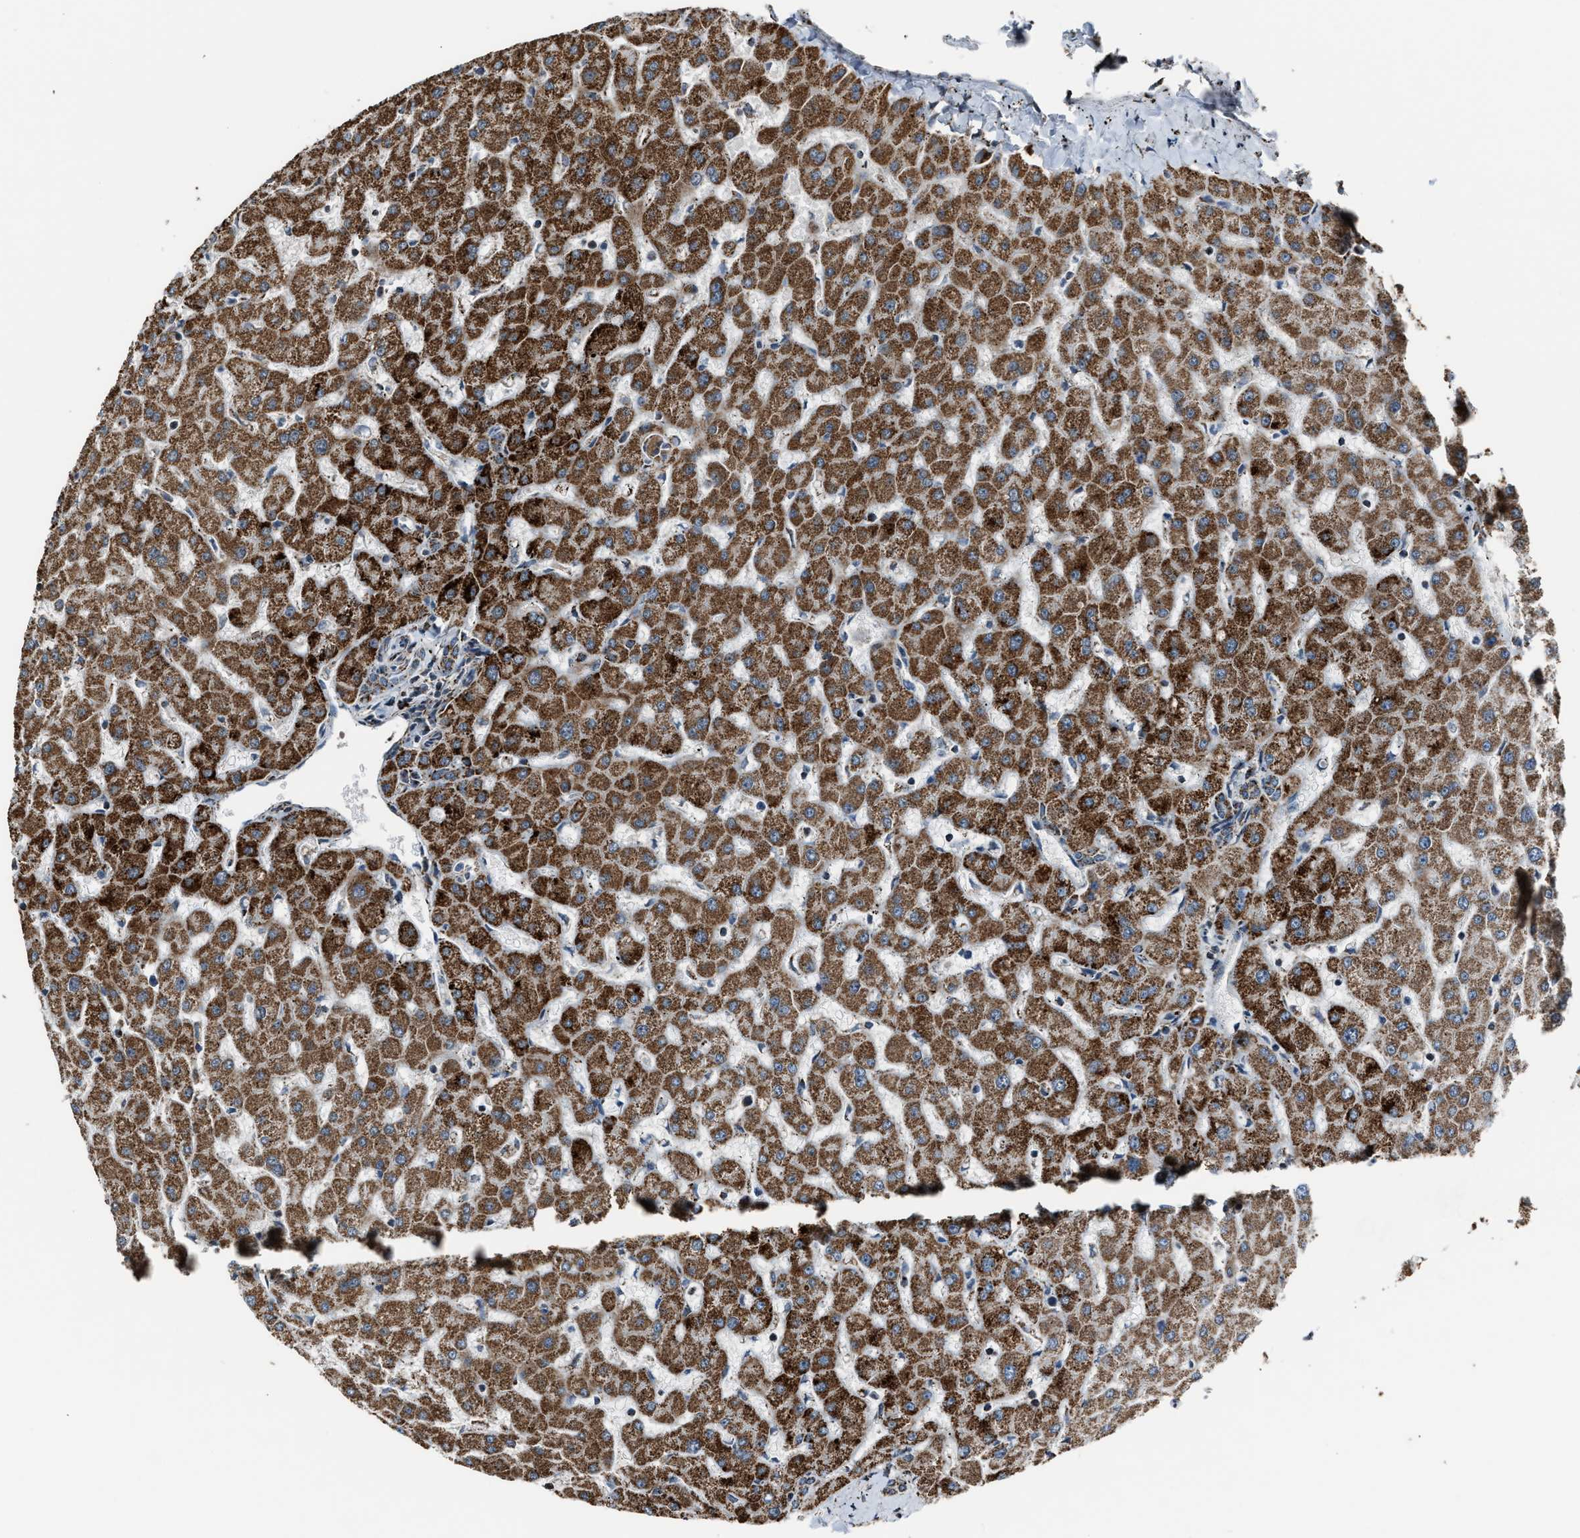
{"staining": {"intensity": "moderate", "quantity": "25%-75%", "location": "cytoplasmic/membranous"}, "tissue": "liver", "cell_type": "Cholangiocytes", "image_type": "normal", "snomed": [{"axis": "morphology", "description": "Normal tissue, NOS"}, {"axis": "topography", "description": "Liver"}], "caption": "IHC (DAB (3,3'-diaminobenzidine)) staining of unremarkable liver exhibits moderate cytoplasmic/membranous protein expression in approximately 25%-75% of cholangiocytes.", "gene": "CHN2", "patient": {"sex": "female", "age": 63}}